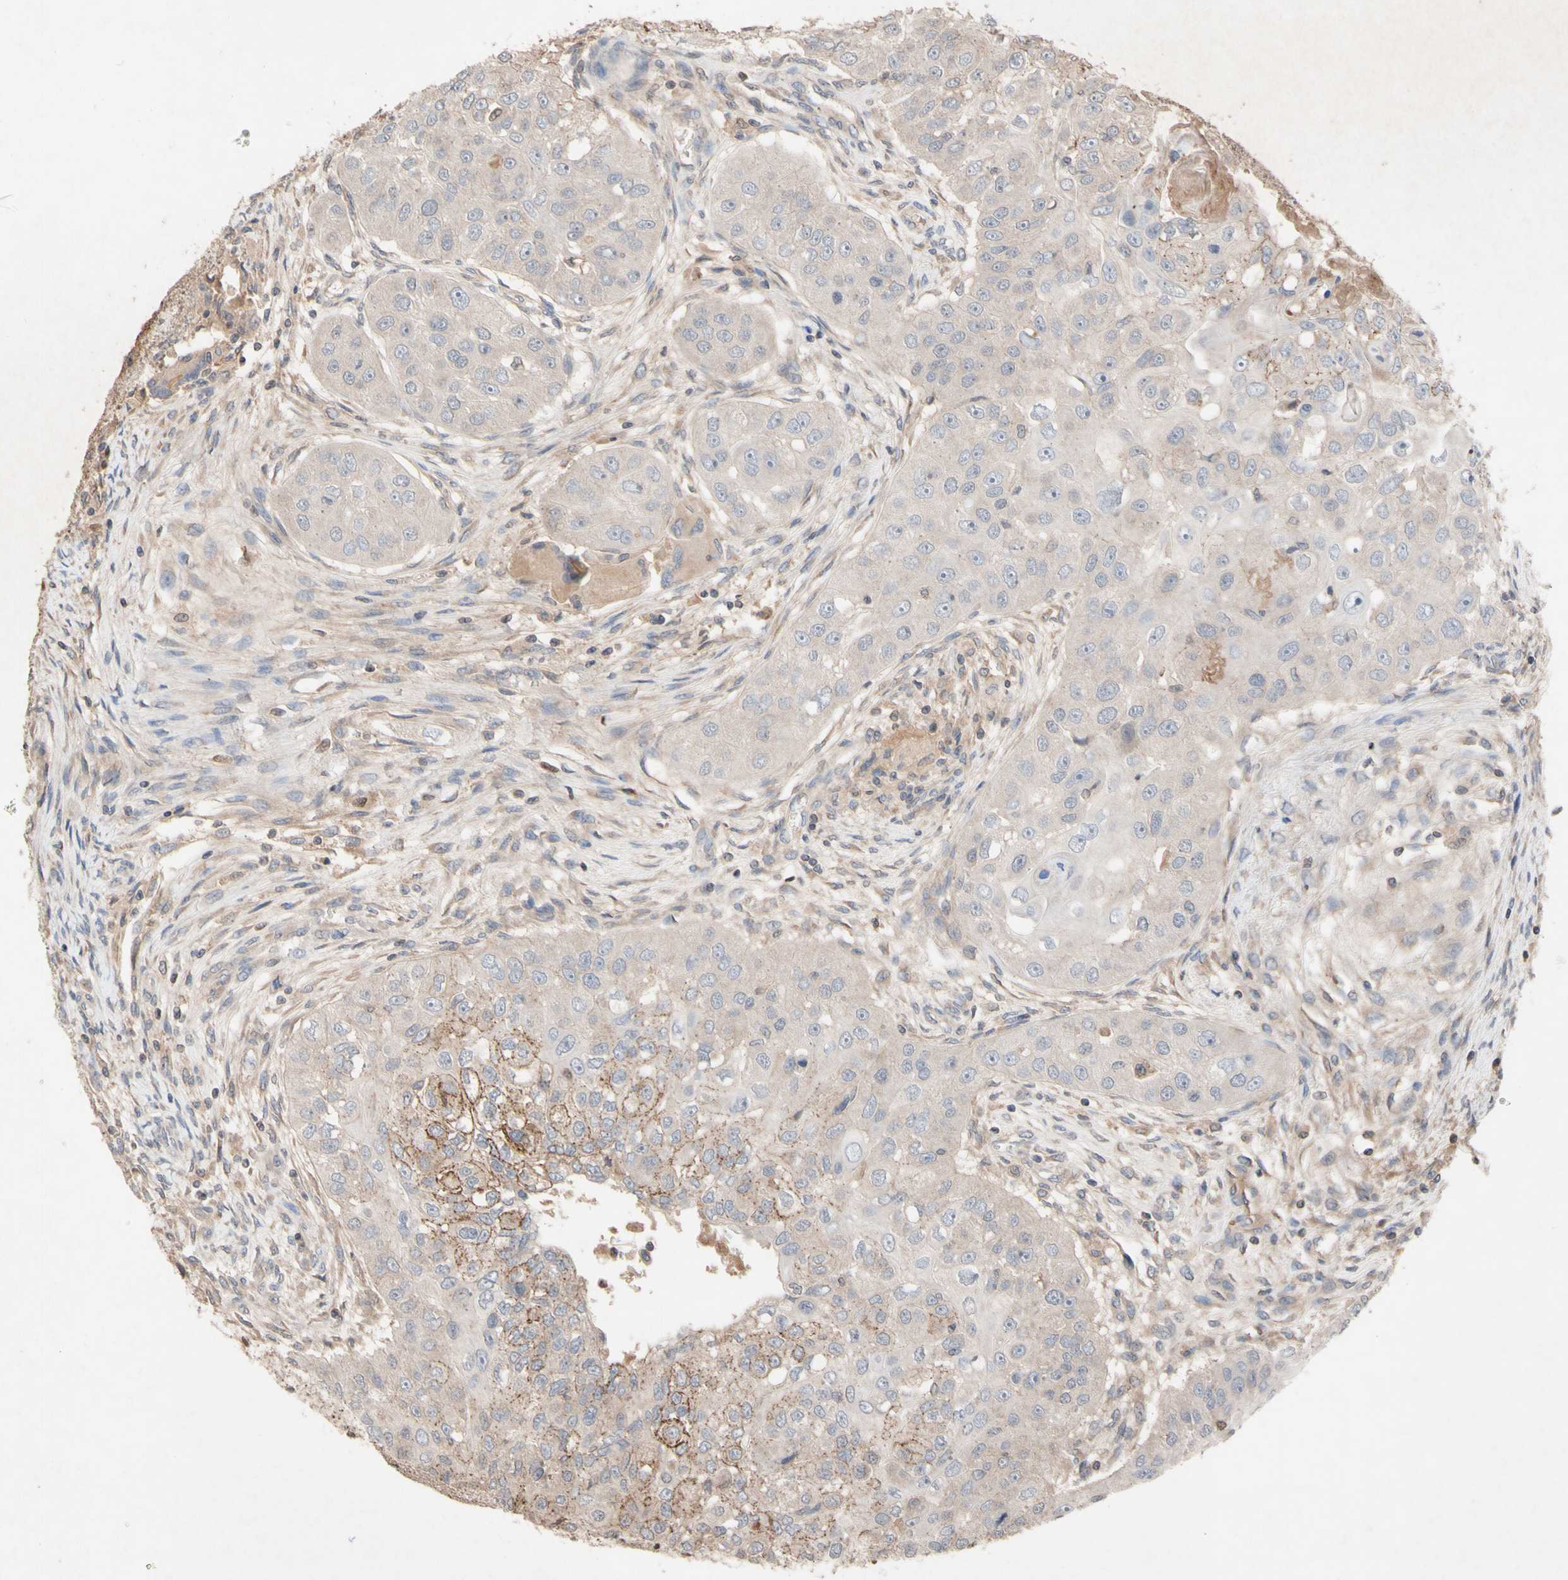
{"staining": {"intensity": "weak", "quantity": ">75%", "location": "cytoplasmic/membranous"}, "tissue": "head and neck cancer", "cell_type": "Tumor cells", "image_type": "cancer", "snomed": [{"axis": "morphology", "description": "Normal tissue, NOS"}, {"axis": "morphology", "description": "Squamous cell carcinoma, NOS"}, {"axis": "topography", "description": "Skeletal muscle"}, {"axis": "topography", "description": "Head-Neck"}], "caption": "This photomicrograph exhibits immunohistochemistry staining of head and neck cancer, with low weak cytoplasmic/membranous staining in approximately >75% of tumor cells.", "gene": "NECTIN3", "patient": {"sex": "male", "age": 51}}